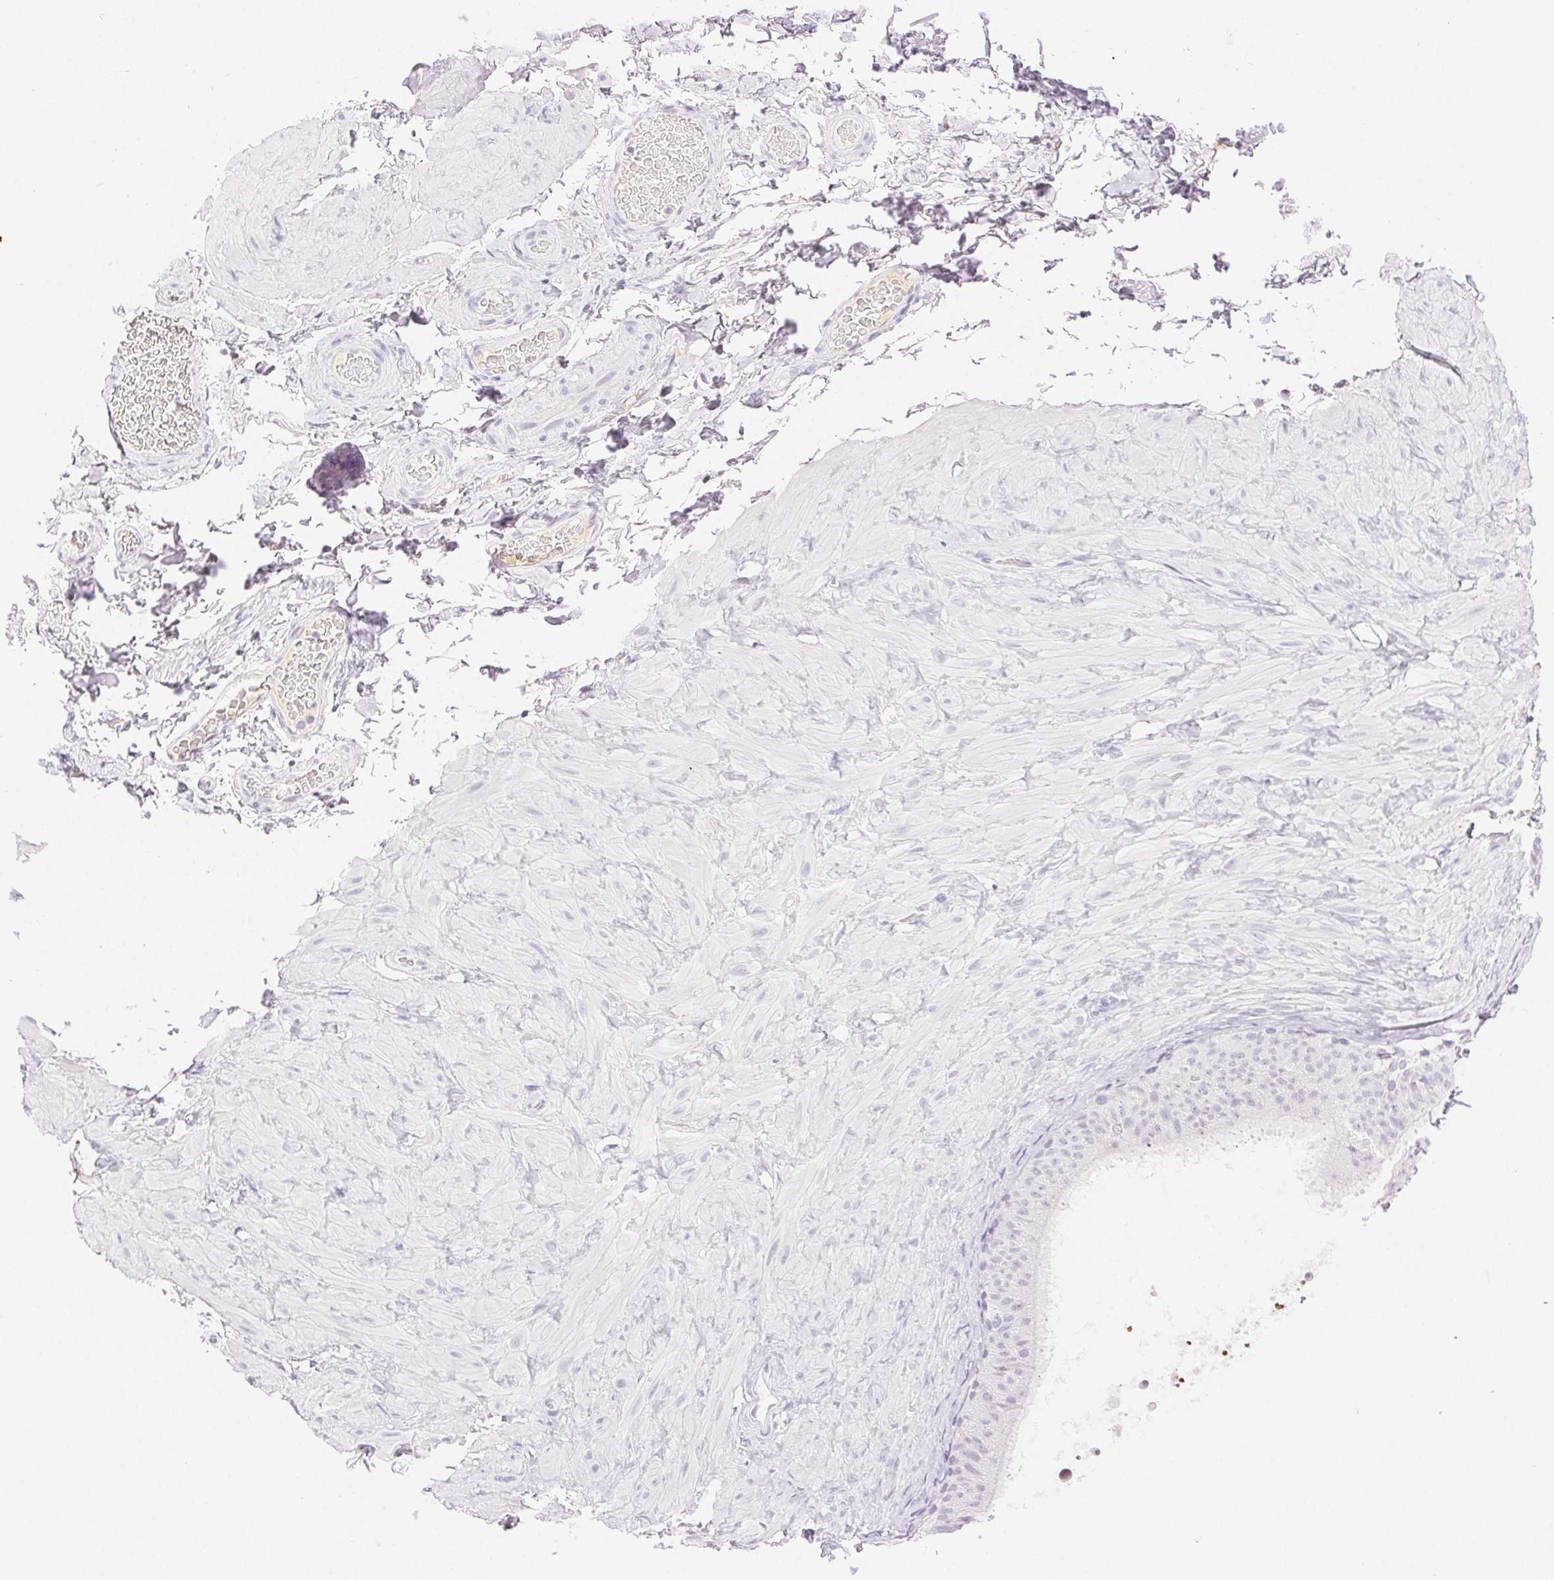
{"staining": {"intensity": "negative", "quantity": "none", "location": "none"}, "tissue": "epididymis", "cell_type": "Glandular cells", "image_type": "normal", "snomed": [{"axis": "morphology", "description": "Normal tissue, NOS"}, {"axis": "topography", "description": "Epididymis, spermatic cord, NOS"}, {"axis": "topography", "description": "Epididymis"}], "caption": "Immunohistochemistry (IHC) of normal epididymis exhibits no positivity in glandular cells. (DAB (3,3'-diaminobenzidine) IHC, high magnification).", "gene": "SPACA4", "patient": {"sex": "male", "age": 31}}